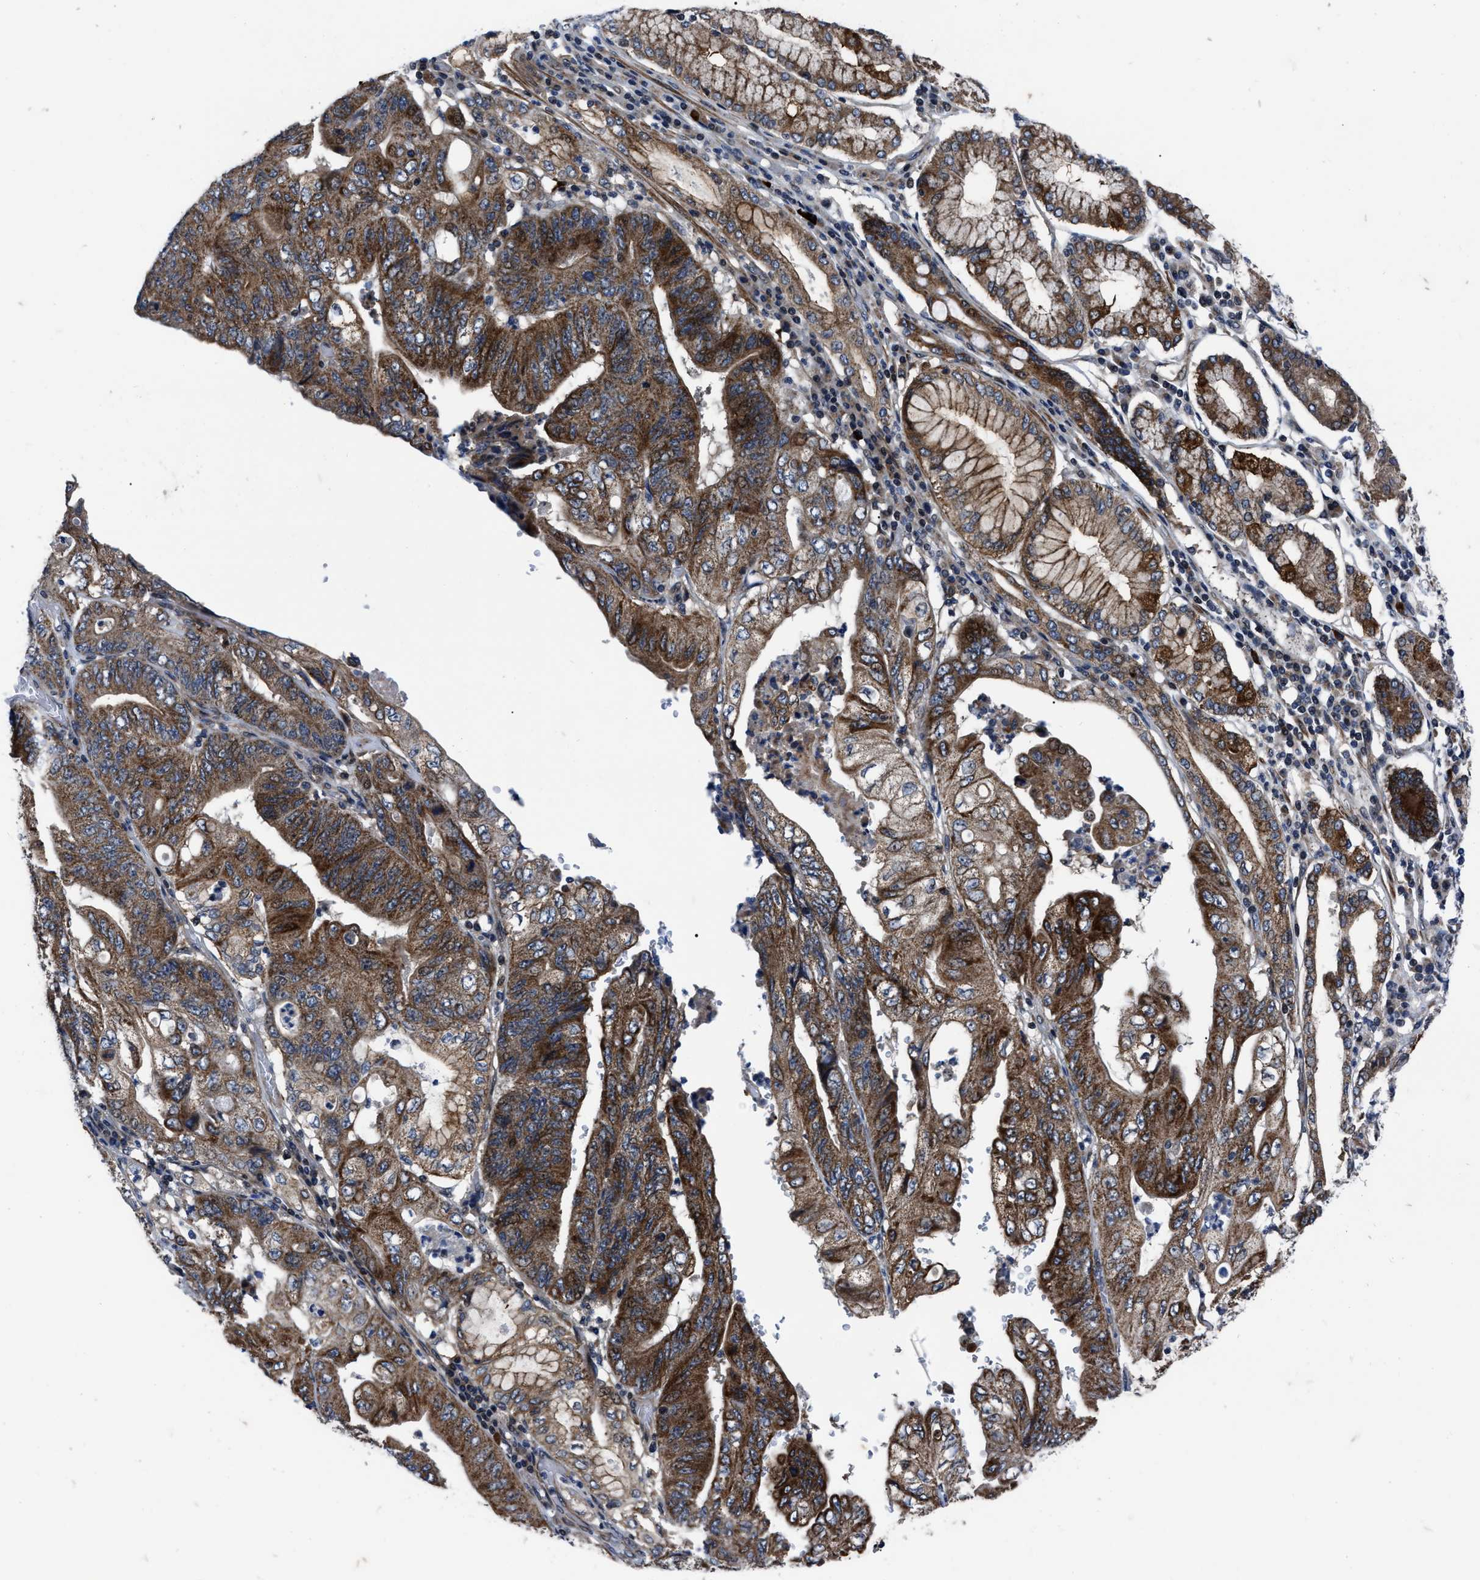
{"staining": {"intensity": "strong", "quantity": ">75%", "location": "cytoplasmic/membranous"}, "tissue": "stomach cancer", "cell_type": "Tumor cells", "image_type": "cancer", "snomed": [{"axis": "morphology", "description": "Adenocarcinoma, NOS"}, {"axis": "topography", "description": "Stomach"}], "caption": "A micrograph of human stomach cancer stained for a protein displays strong cytoplasmic/membranous brown staining in tumor cells. (DAB = brown stain, brightfield microscopy at high magnification).", "gene": "PPWD1", "patient": {"sex": "female", "age": 73}}